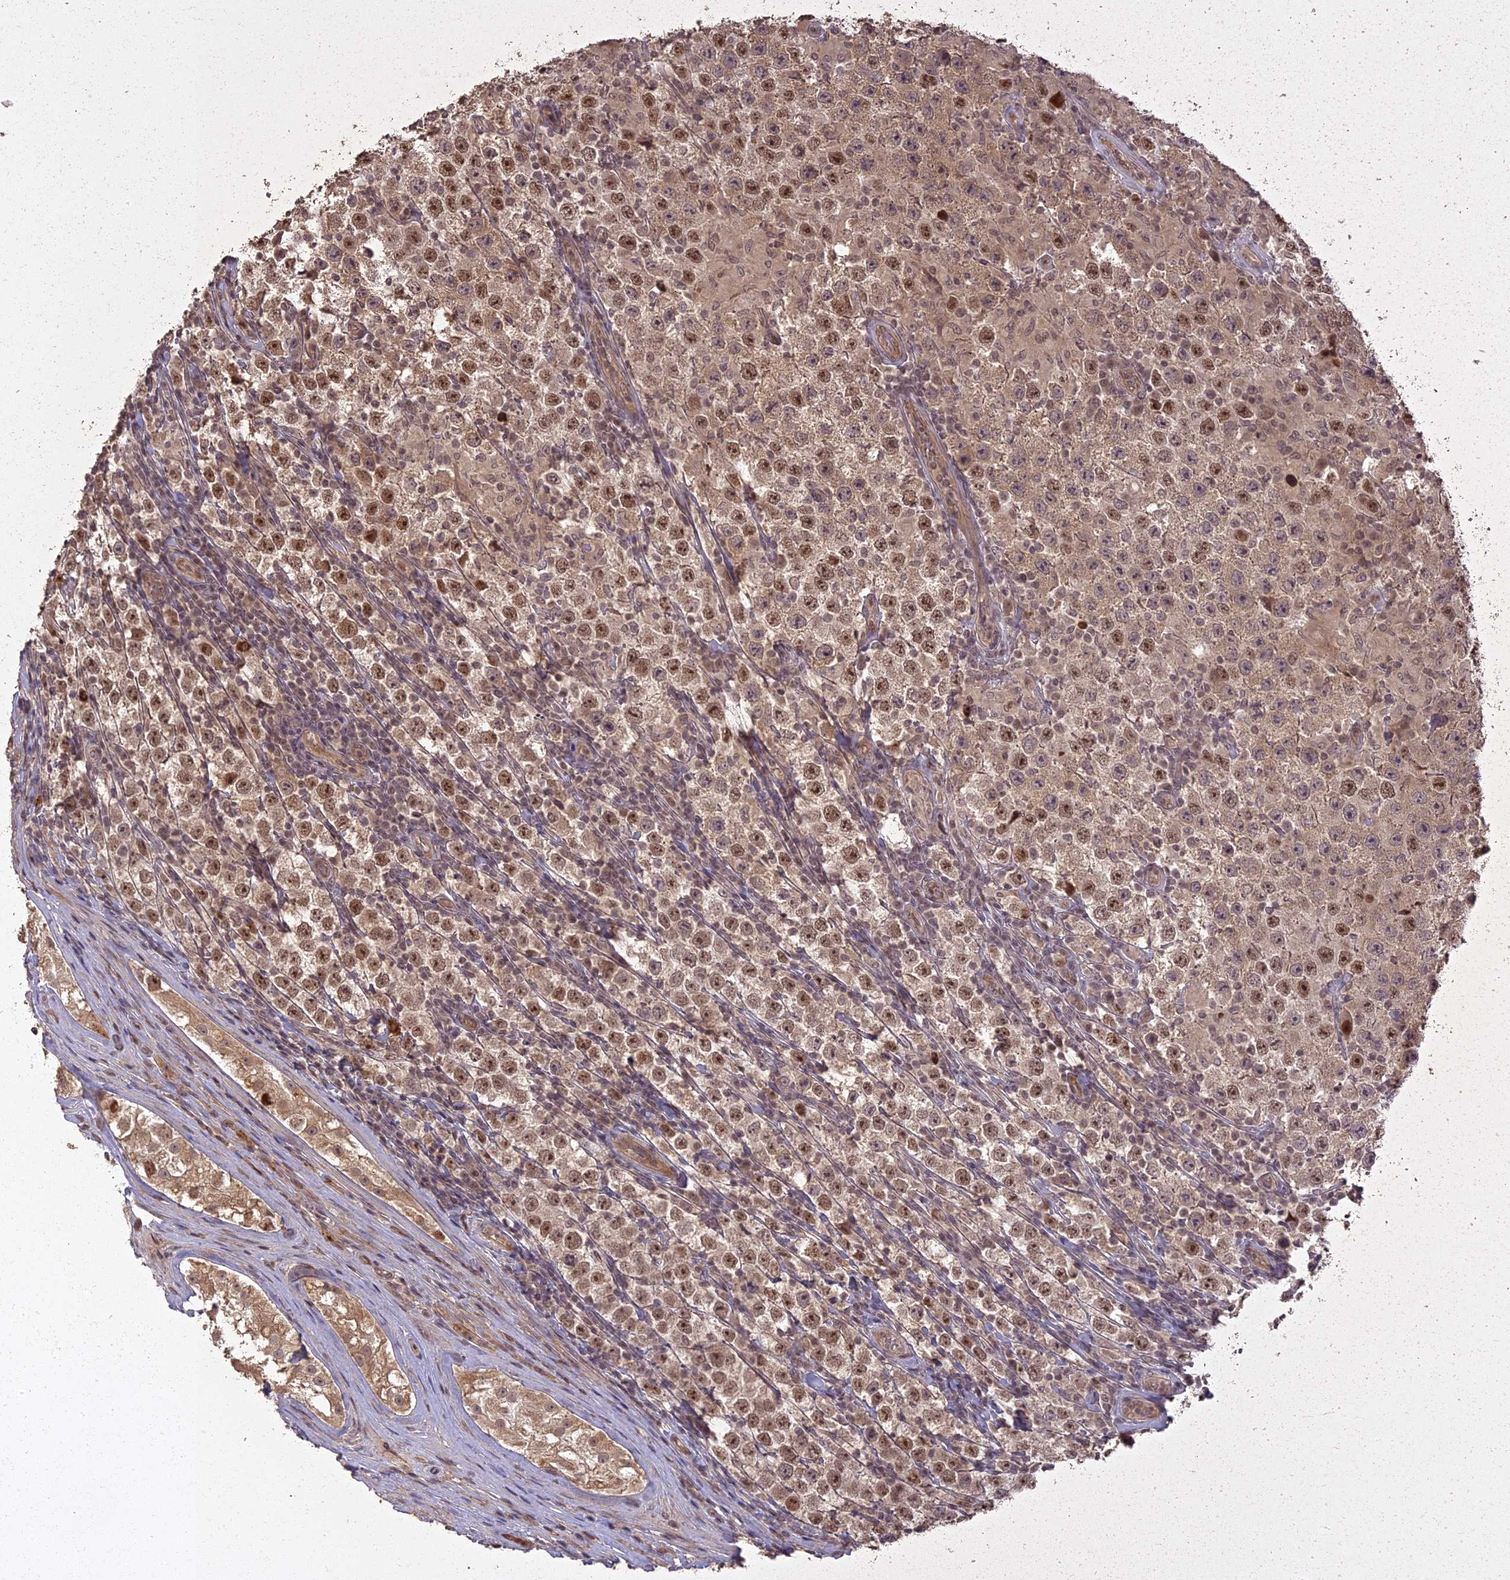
{"staining": {"intensity": "moderate", "quantity": ">75%", "location": "cytoplasmic/membranous,nuclear"}, "tissue": "testis cancer", "cell_type": "Tumor cells", "image_type": "cancer", "snomed": [{"axis": "morphology", "description": "Normal tissue, NOS"}, {"axis": "morphology", "description": "Urothelial carcinoma, High grade"}, {"axis": "morphology", "description": "Seminoma, NOS"}, {"axis": "morphology", "description": "Carcinoma, Embryonal, NOS"}, {"axis": "topography", "description": "Urinary bladder"}, {"axis": "topography", "description": "Testis"}], "caption": "DAB (3,3'-diaminobenzidine) immunohistochemical staining of human testis cancer demonstrates moderate cytoplasmic/membranous and nuclear protein positivity in approximately >75% of tumor cells.", "gene": "LIN37", "patient": {"sex": "male", "age": 41}}